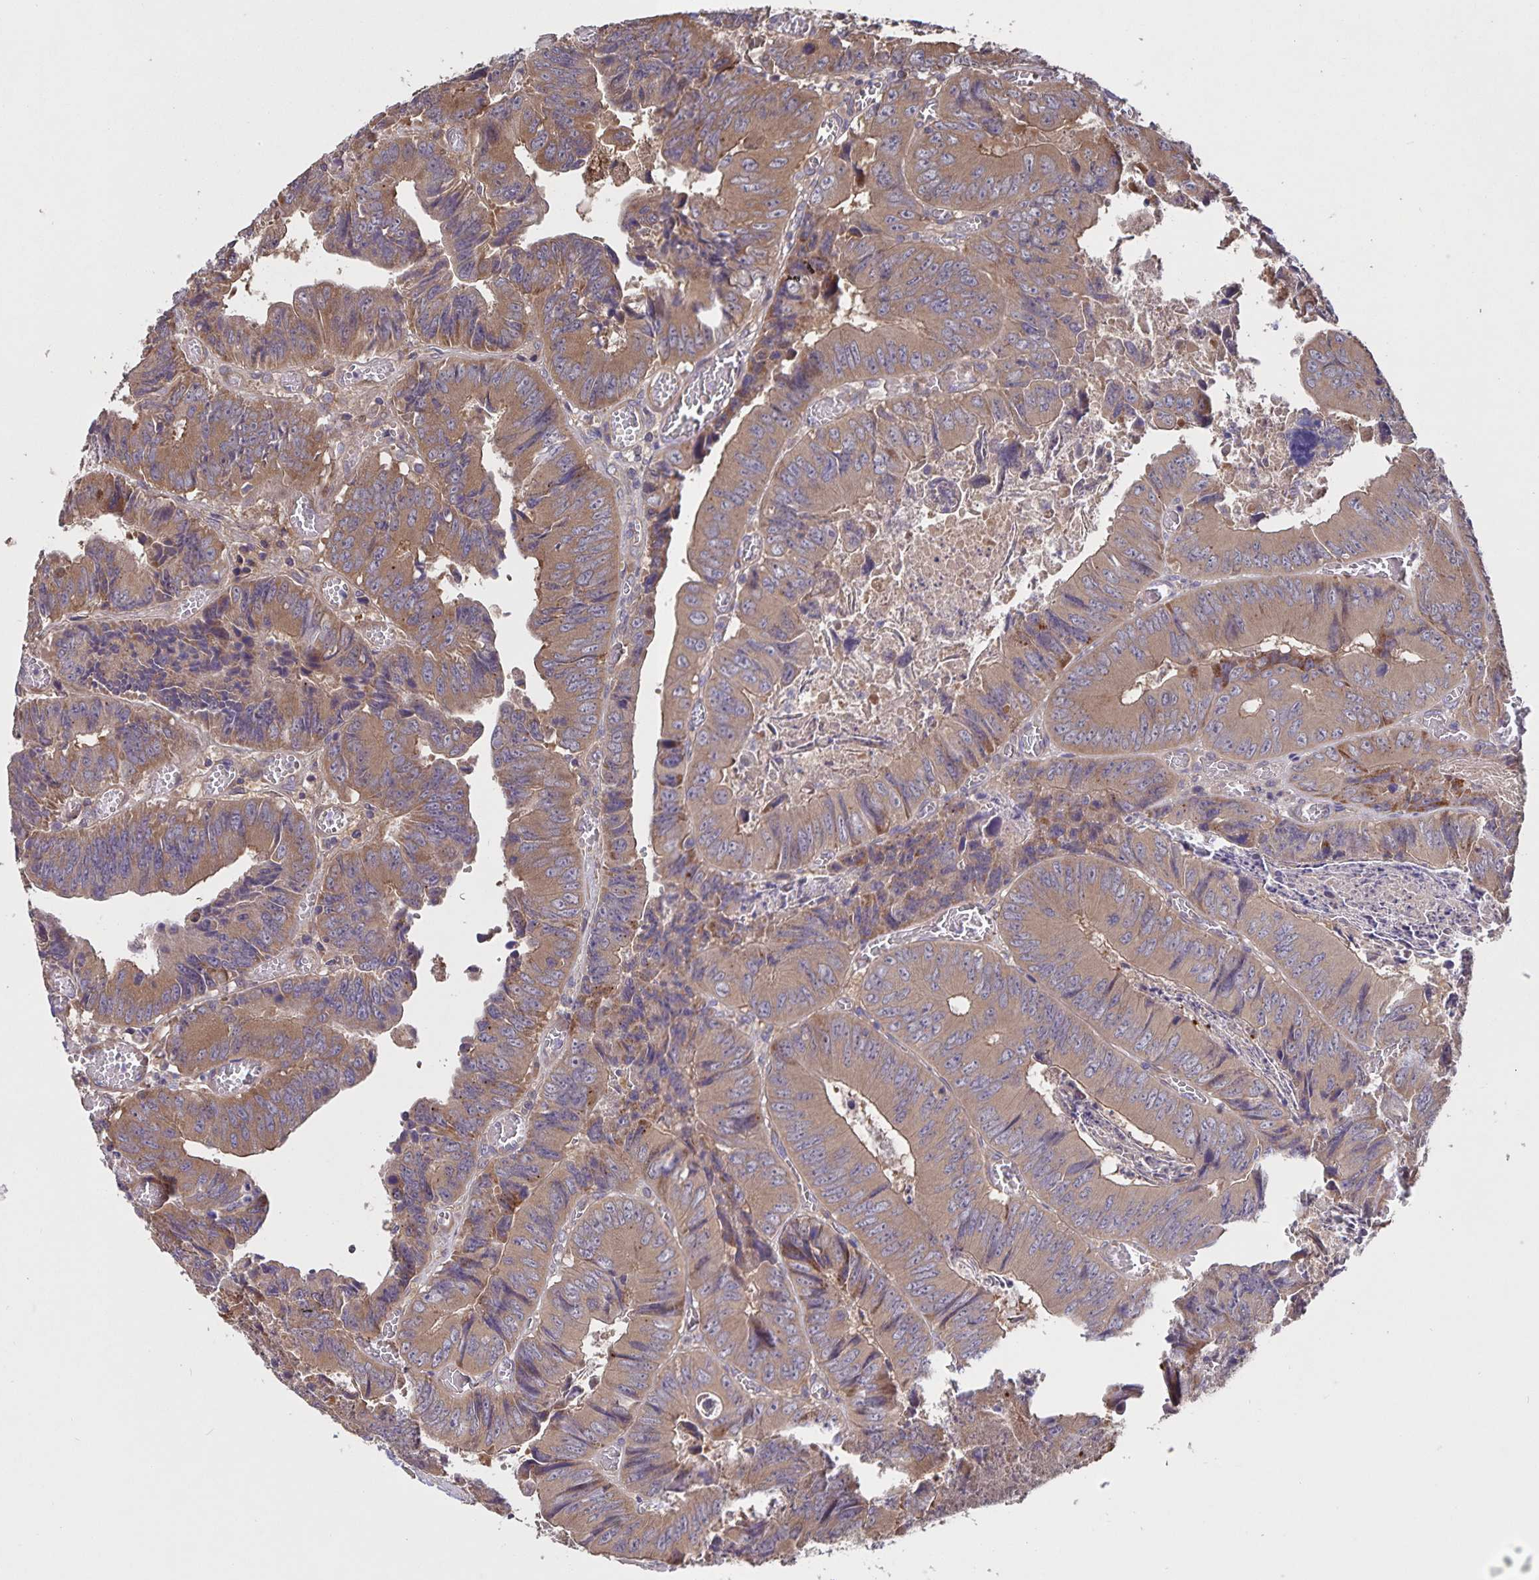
{"staining": {"intensity": "moderate", "quantity": ">75%", "location": "cytoplasmic/membranous"}, "tissue": "colorectal cancer", "cell_type": "Tumor cells", "image_type": "cancer", "snomed": [{"axis": "morphology", "description": "Adenocarcinoma, NOS"}, {"axis": "topography", "description": "Colon"}], "caption": "Colorectal adenocarcinoma stained for a protein displays moderate cytoplasmic/membranous positivity in tumor cells.", "gene": "FBXL16", "patient": {"sex": "female", "age": 84}}